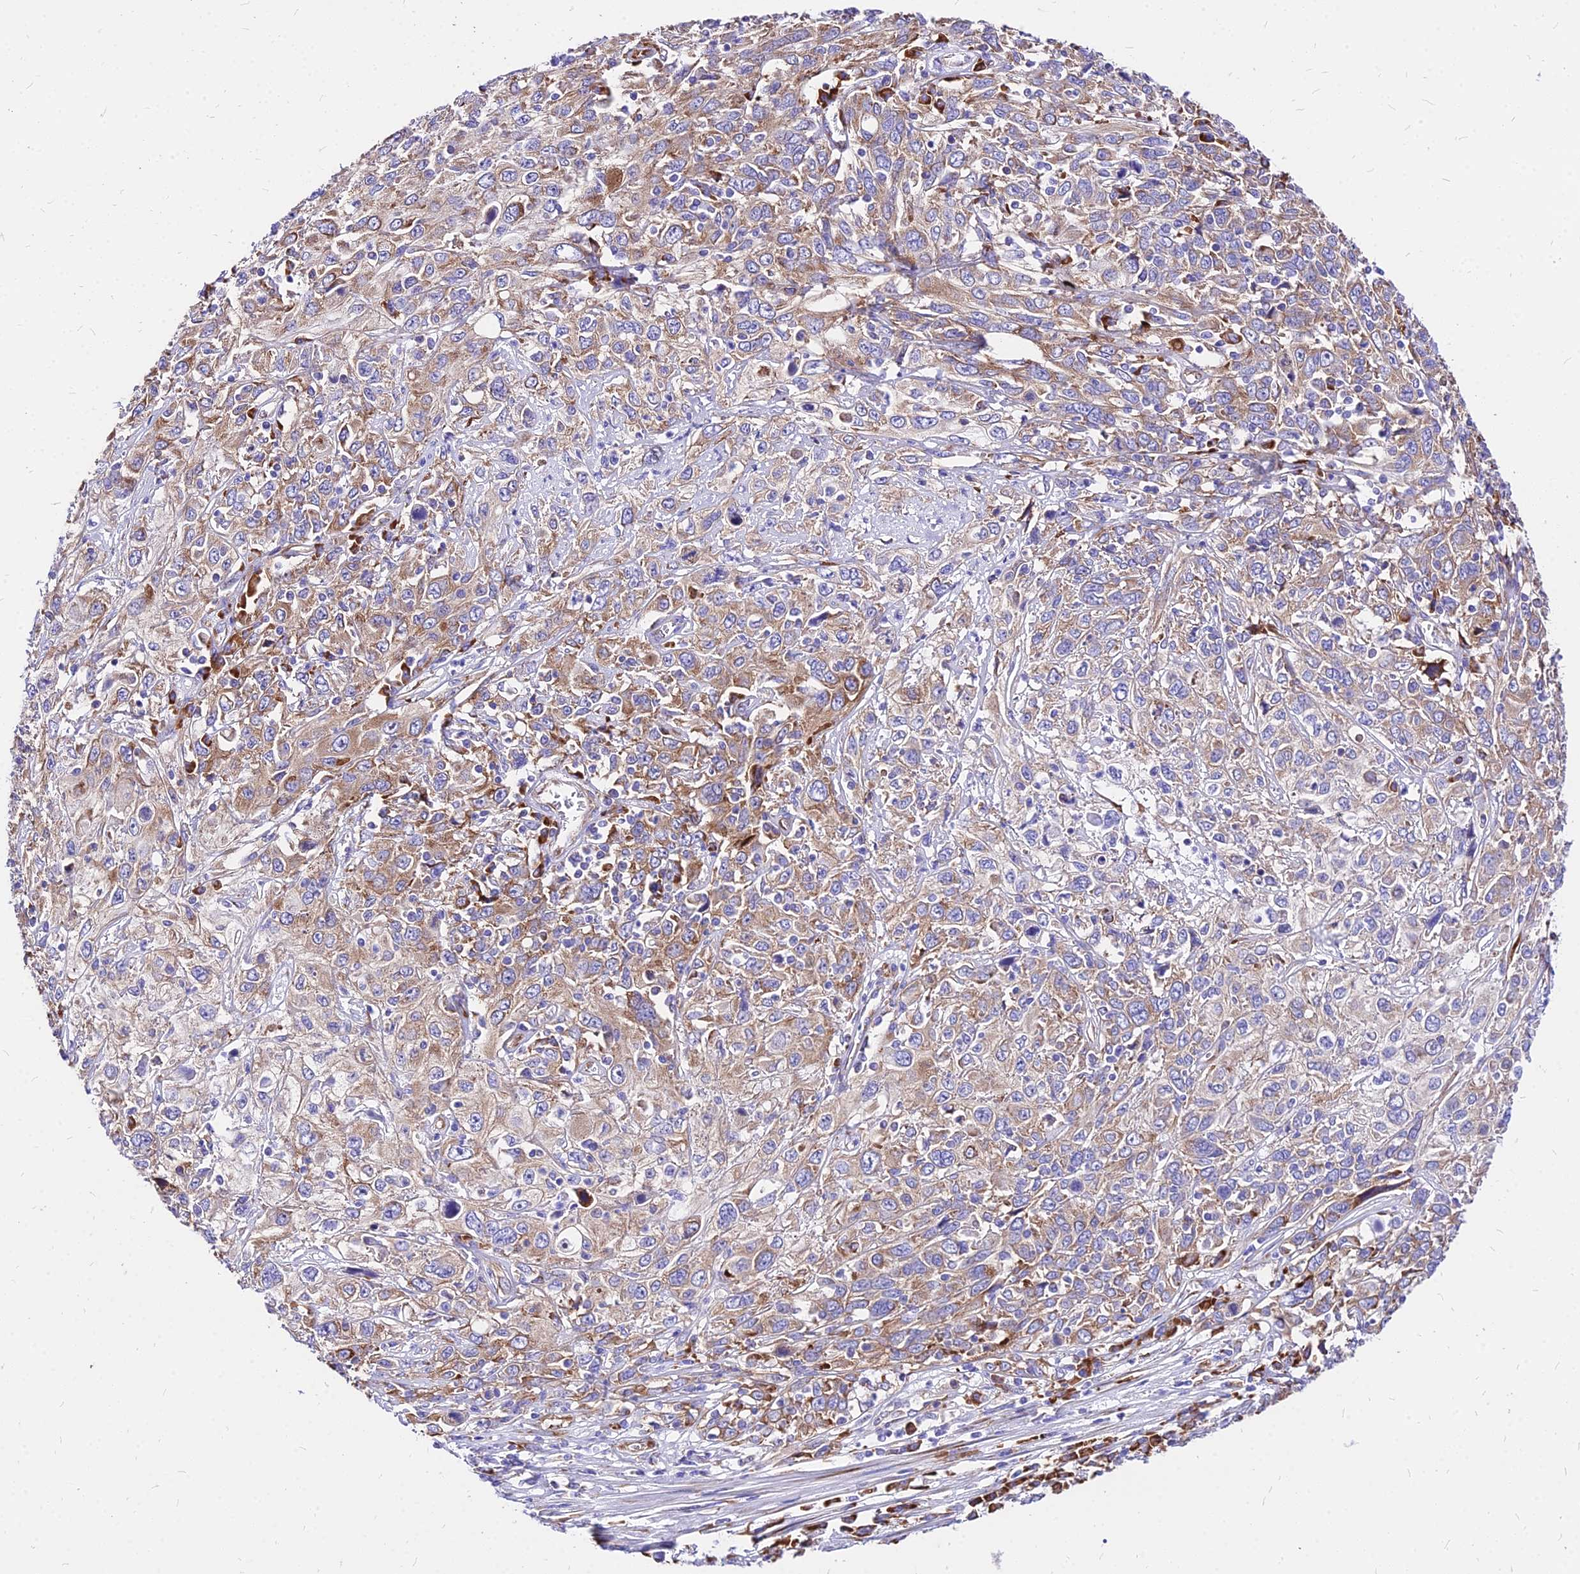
{"staining": {"intensity": "moderate", "quantity": ">75%", "location": "cytoplasmic/membranous"}, "tissue": "cervical cancer", "cell_type": "Tumor cells", "image_type": "cancer", "snomed": [{"axis": "morphology", "description": "Squamous cell carcinoma, NOS"}, {"axis": "topography", "description": "Cervix"}], "caption": "Immunohistochemistry (IHC) of human squamous cell carcinoma (cervical) demonstrates medium levels of moderate cytoplasmic/membranous positivity in approximately >75% of tumor cells. (brown staining indicates protein expression, while blue staining denotes nuclei).", "gene": "RPL19", "patient": {"sex": "female", "age": 46}}